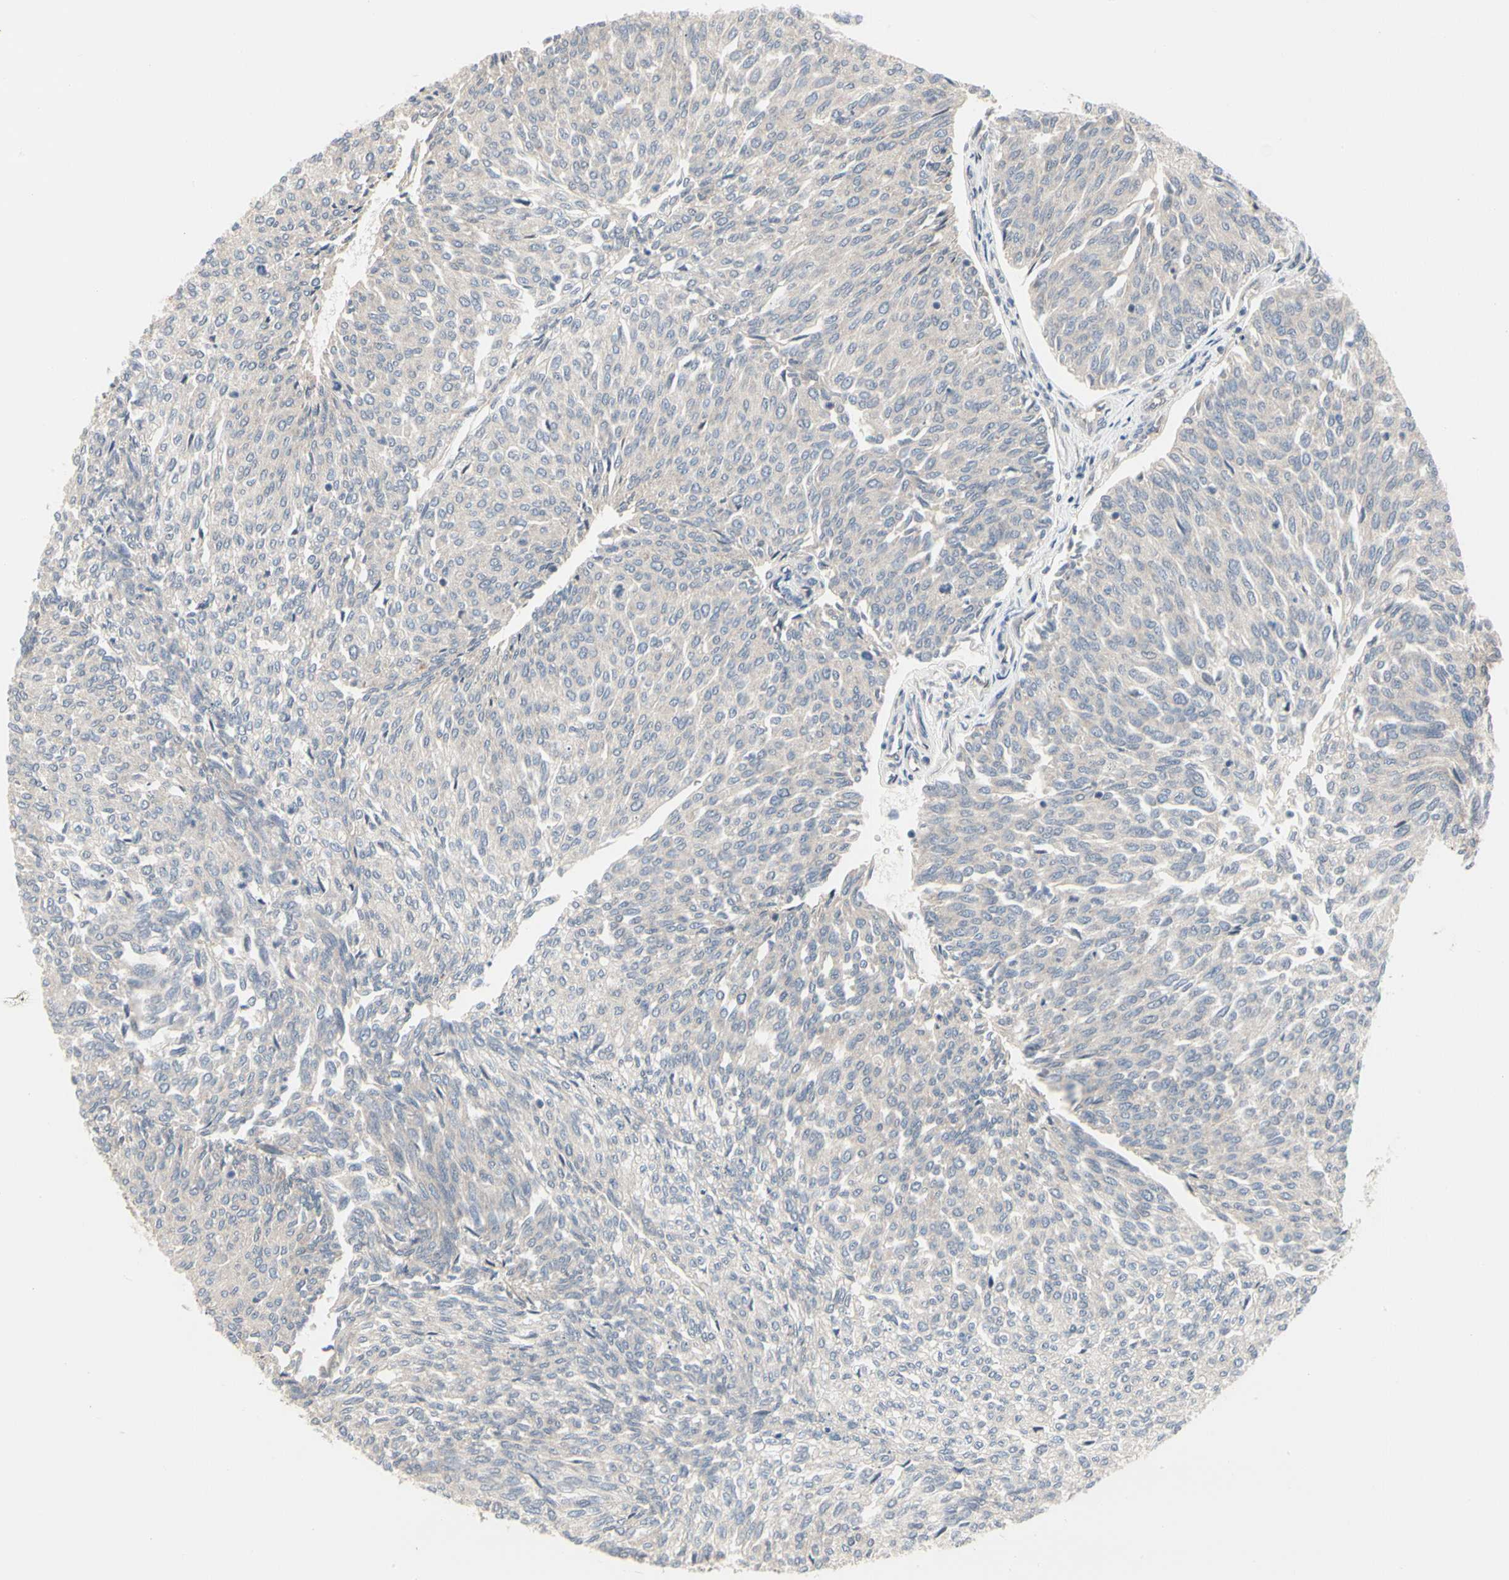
{"staining": {"intensity": "negative", "quantity": "none", "location": "none"}, "tissue": "urothelial cancer", "cell_type": "Tumor cells", "image_type": "cancer", "snomed": [{"axis": "morphology", "description": "Urothelial carcinoma, Low grade"}, {"axis": "topography", "description": "Urinary bladder"}], "caption": "High power microscopy image of an immunohistochemistry (IHC) micrograph of urothelial cancer, revealing no significant positivity in tumor cells.", "gene": "CDK5", "patient": {"sex": "female", "age": 79}}